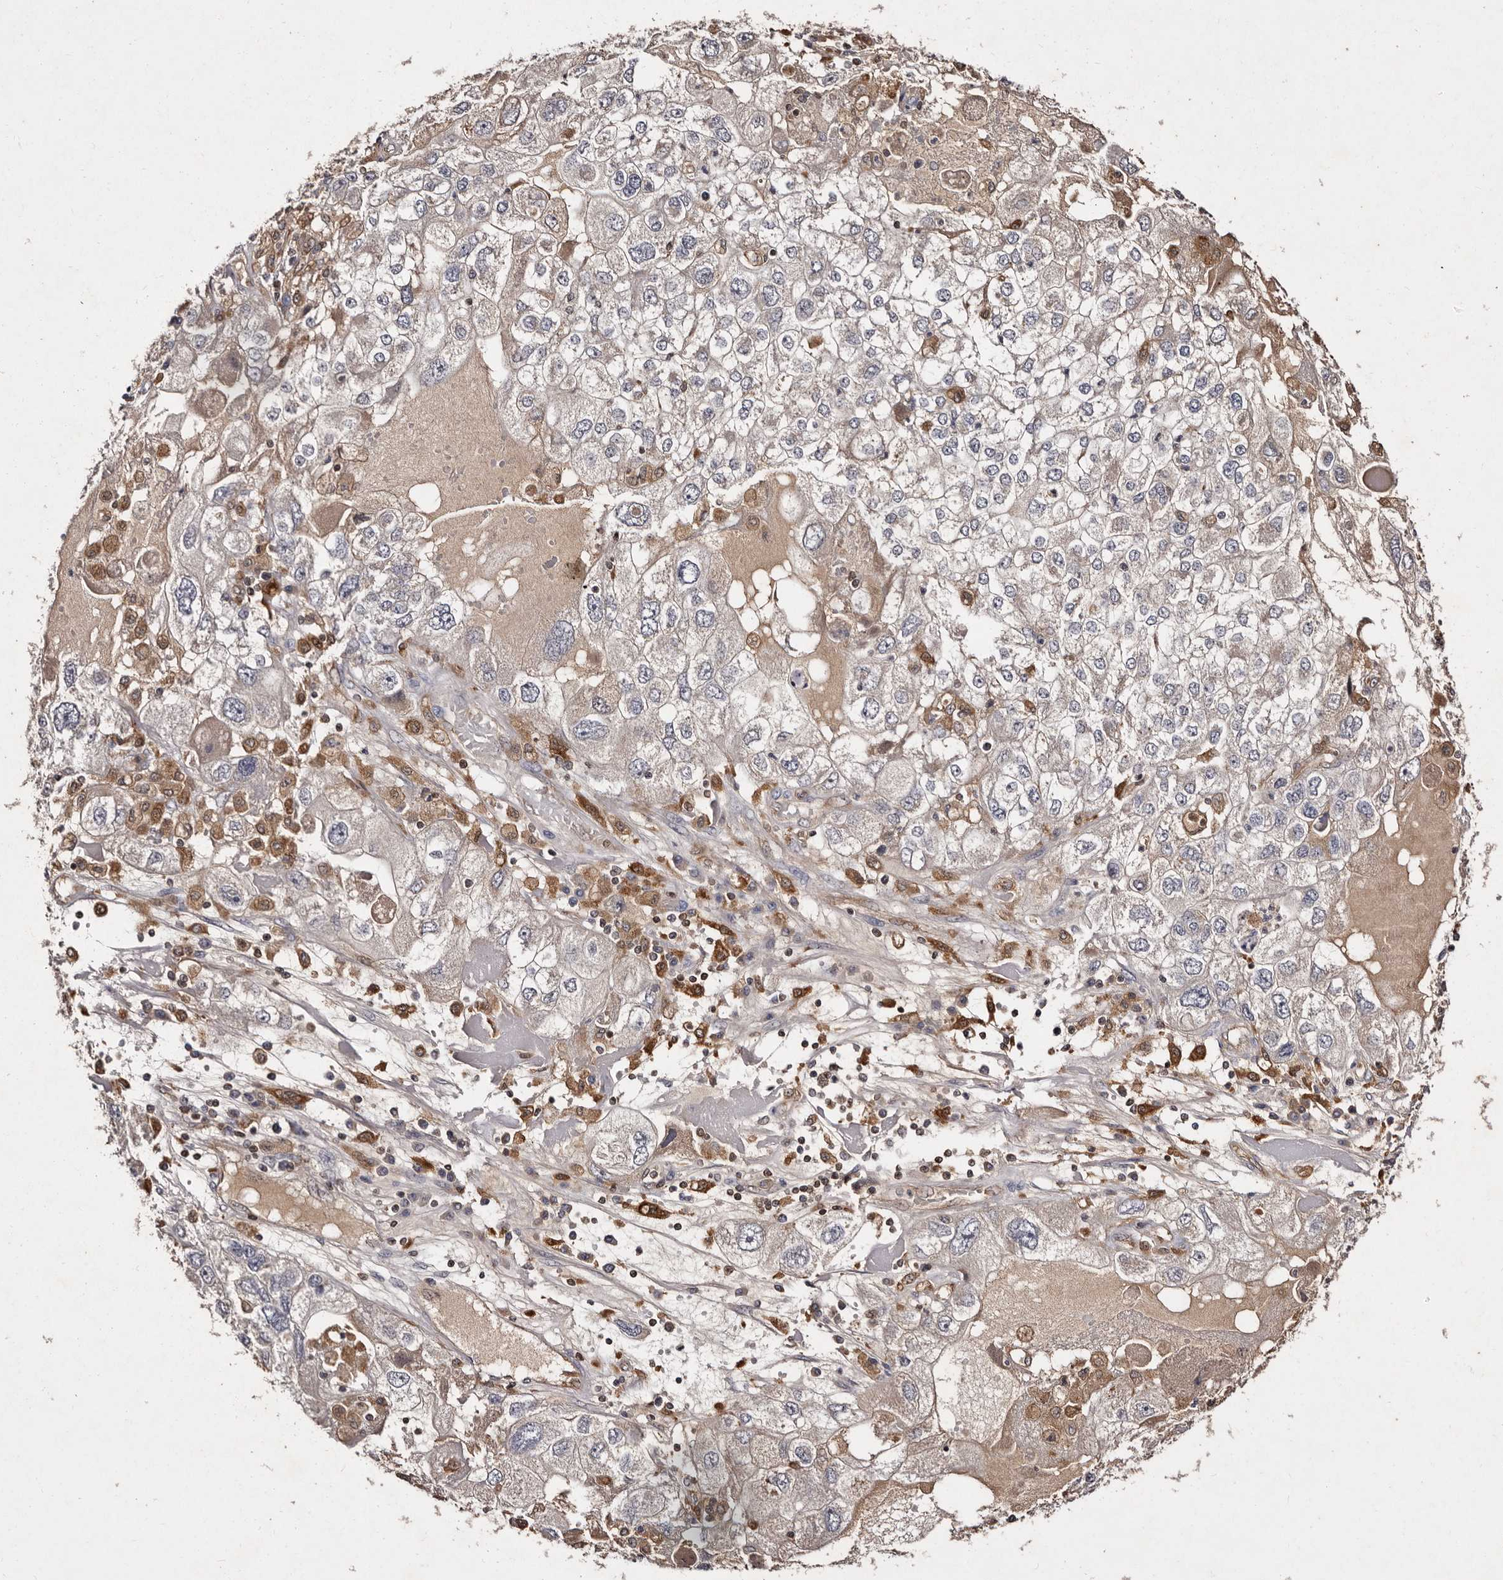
{"staining": {"intensity": "weak", "quantity": "25%-75%", "location": "cytoplasmic/membranous"}, "tissue": "endometrial cancer", "cell_type": "Tumor cells", "image_type": "cancer", "snomed": [{"axis": "morphology", "description": "Adenocarcinoma, NOS"}, {"axis": "topography", "description": "Endometrium"}], "caption": "Endometrial cancer tissue demonstrates weak cytoplasmic/membranous positivity in about 25%-75% of tumor cells, visualized by immunohistochemistry.", "gene": "GIMAP4", "patient": {"sex": "female", "age": 49}}